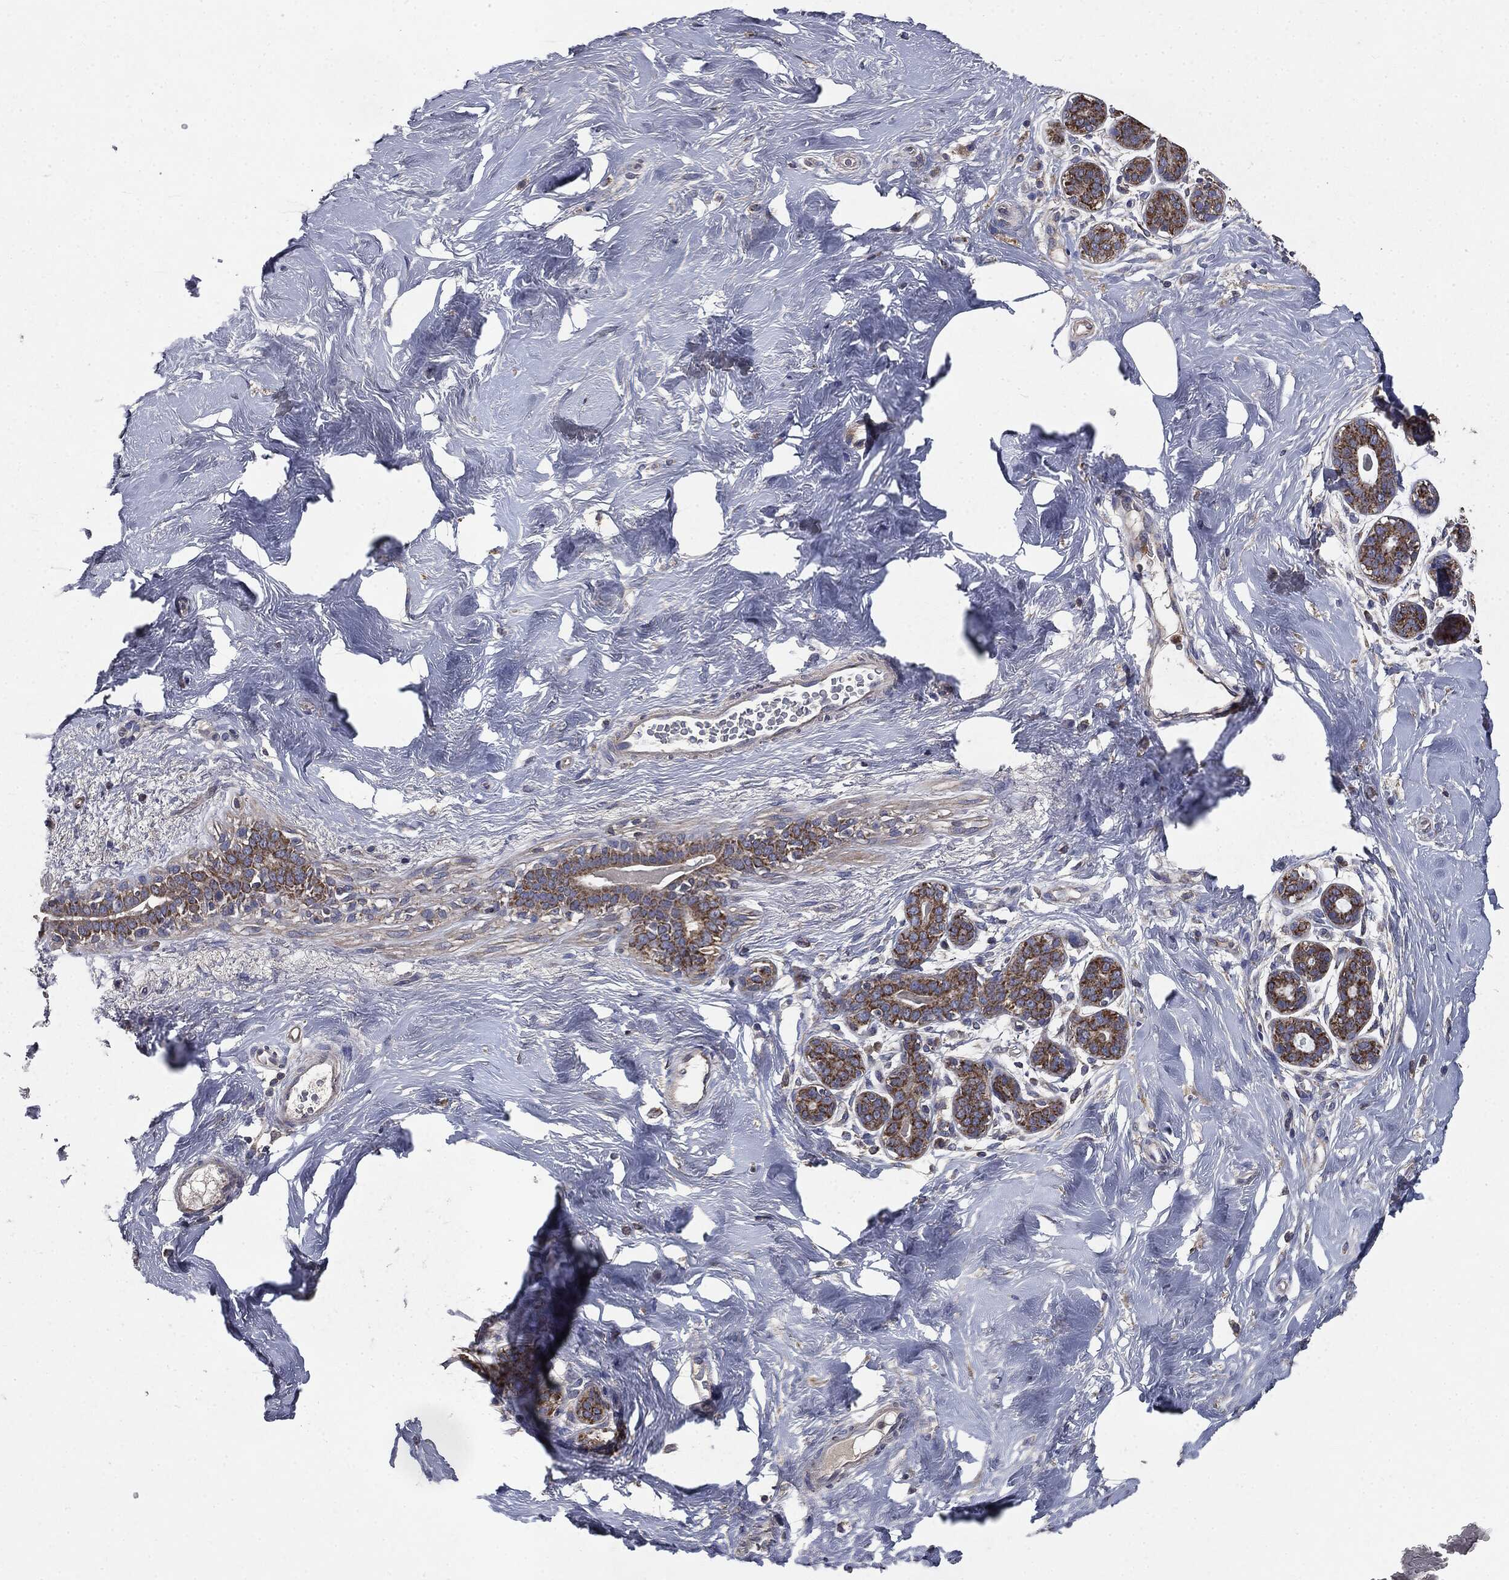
{"staining": {"intensity": "strong", "quantity": ">75%", "location": "cytoplasmic/membranous"}, "tissue": "breast", "cell_type": "Glandular cells", "image_type": "normal", "snomed": [{"axis": "morphology", "description": "Normal tissue, NOS"}, {"axis": "topography", "description": "Breast"}], "caption": "Glandular cells exhibit high levels of strong cytoplasmic/membranous positivity in about >75% of cells in benign breast.", "gene": "MAPK6", "patient": {"sex": "female", "age": 43}}